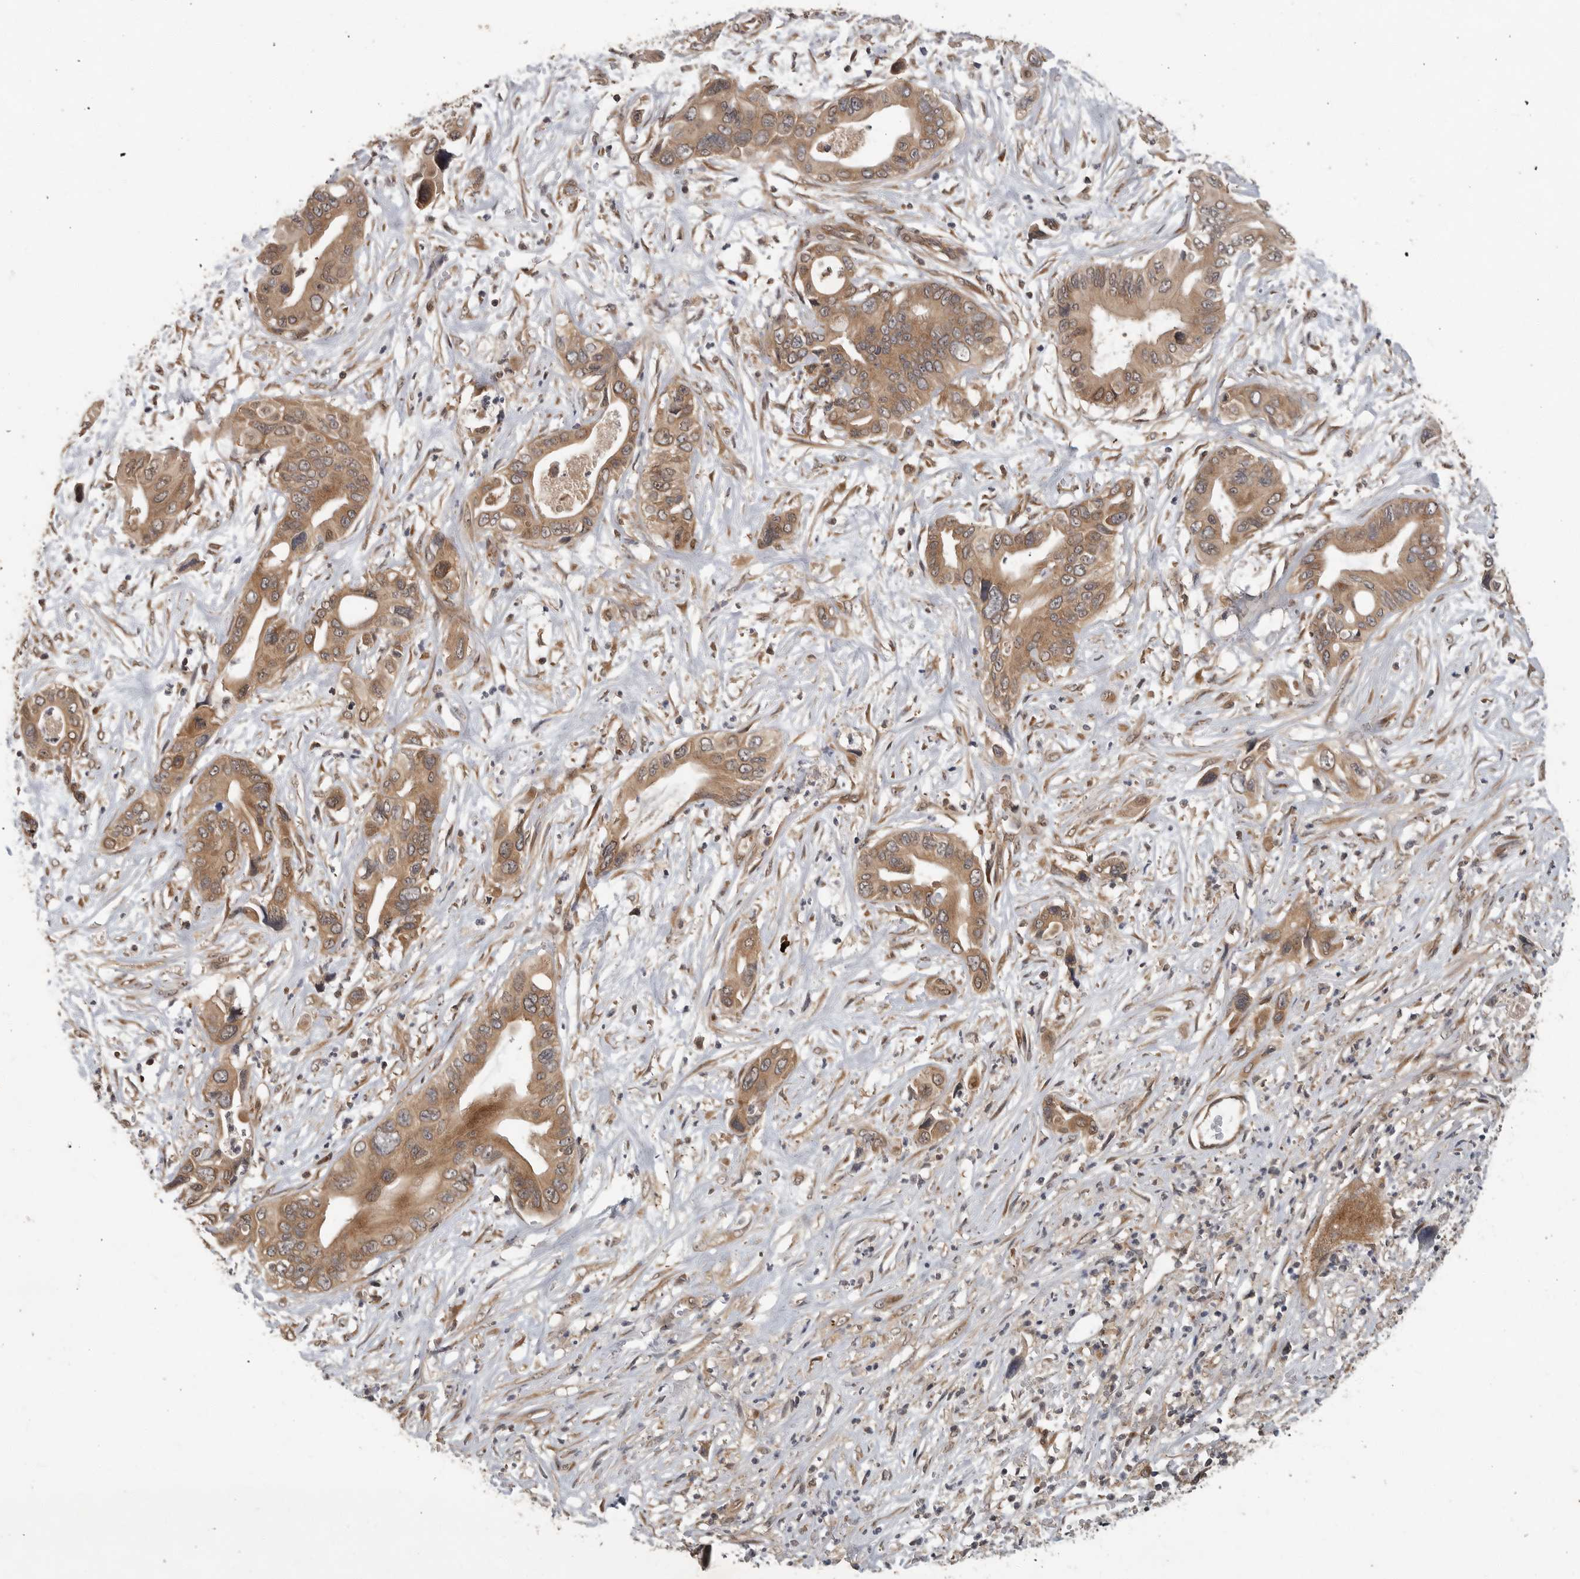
{"staining": {"intensity": "moderate", "quantity": ">75%", "location": "cytoplasmic/membranous"}, "tissue": "pancreatic cancer", "cell_type": "Tumor cells", "image_type": "cancer", "snomed": [{"axis": "morphology", "description": "Adenocarcinoma, NOS"}, {"axis": "topography", "description": "Pancreas"}], "caption": "Protein staining of pancreatic cancer (adenocarcinoma) tissue demonstrates moderate cytoplasmic/membranous expression in approximately >75% of tumor cells.", "gene": "OSBPL9", "patient": {"sex": "male", "age": 66}}